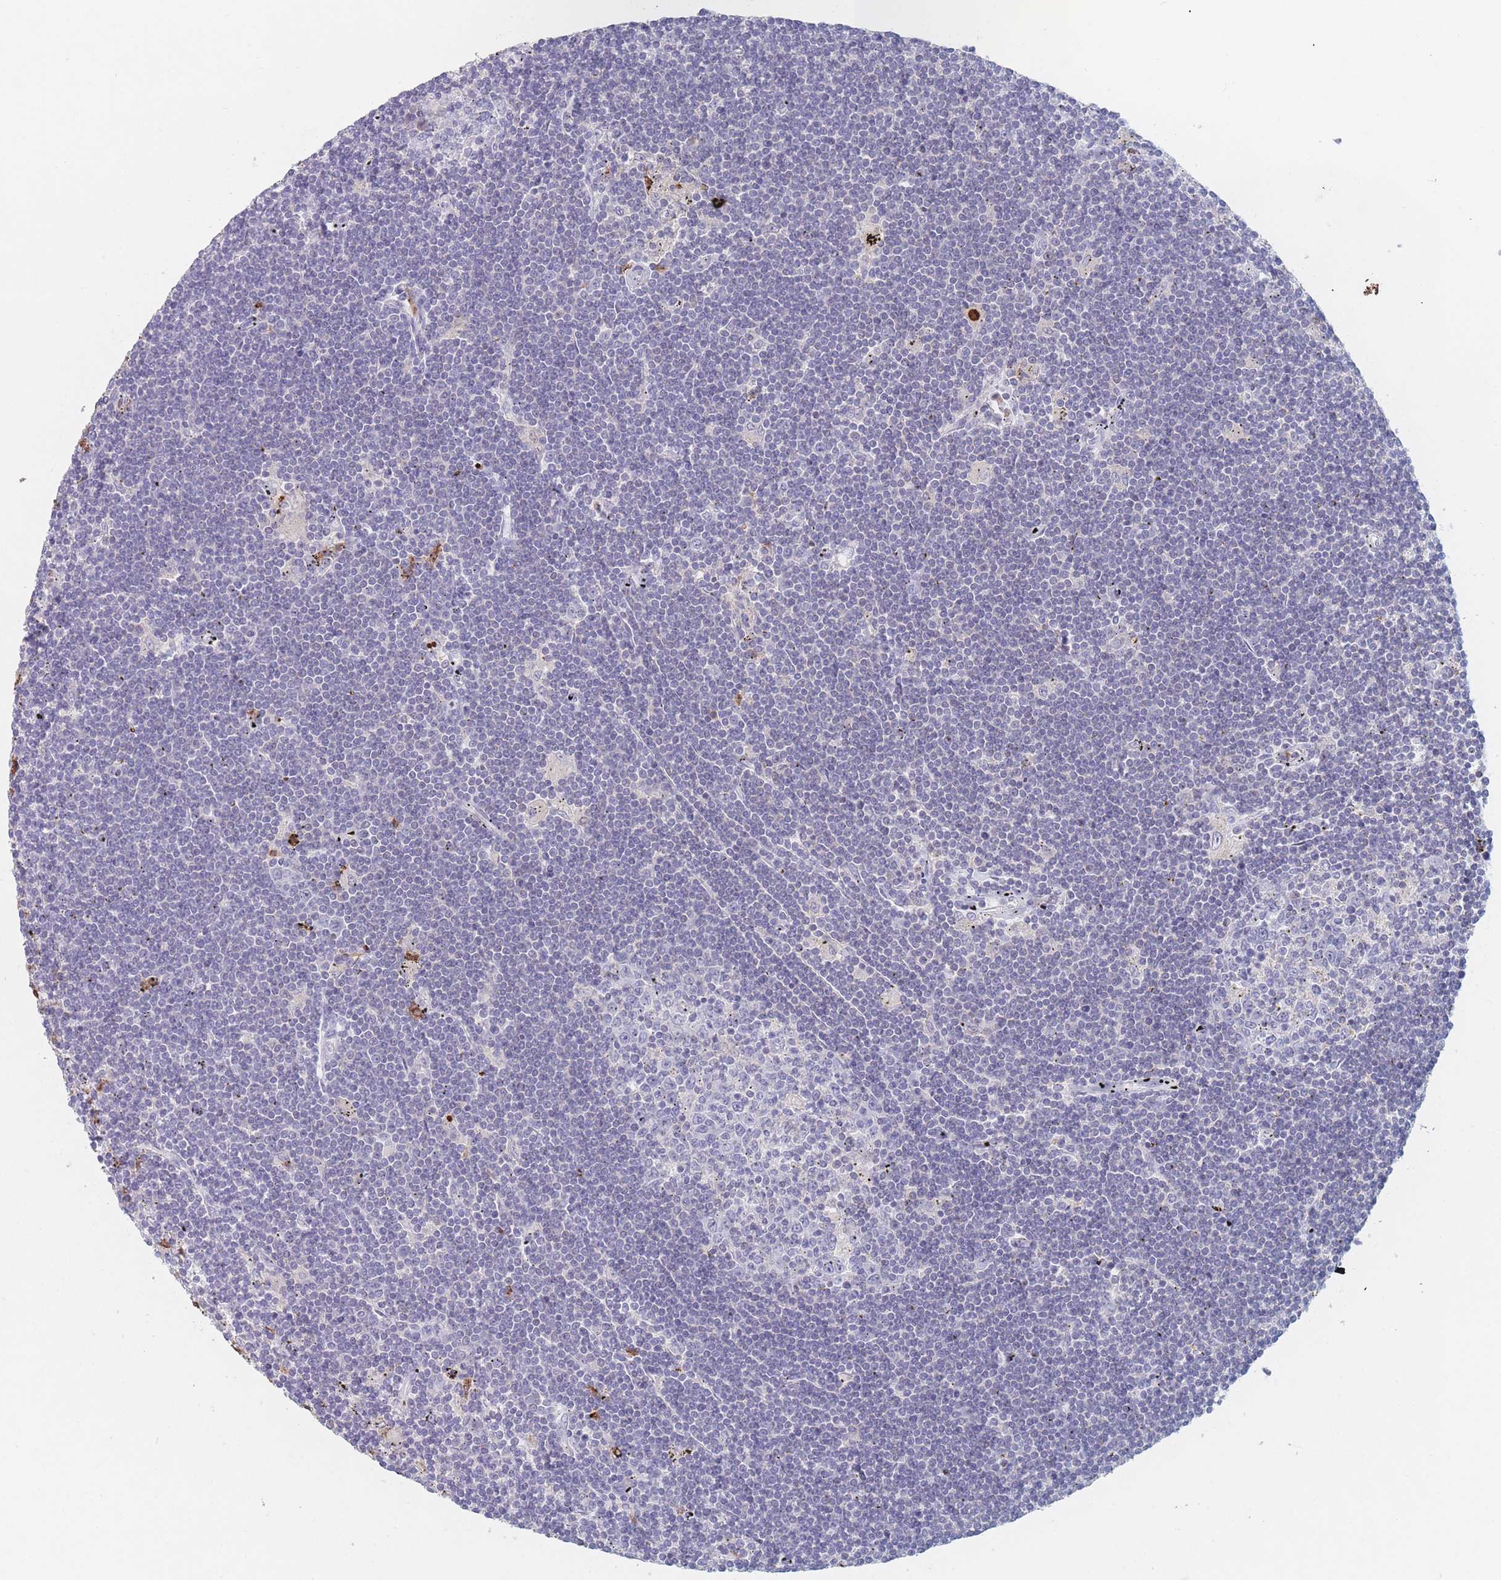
{"staining": {"intensity": "negative", "quantity": "none", "location": "none"}, "tissue": "lymphoma", "cell_type": "Tumor cells", "image_type": "cancer", "snomed": [{"axis": "morphology", "description": "Malignant lymphoma, non-Hodgkin's type, Low grade"}, {"axis": "topography", "description": "Spleen"}], "caption": "IHC histopathology image of malignant lymphoma, non-Hodgkin's type (low-grade) stained for a protein (brown), which displays no staining in tumor cells.", "gene": "ATP1A3", "patient": {"sex": "male", "age": 76}}